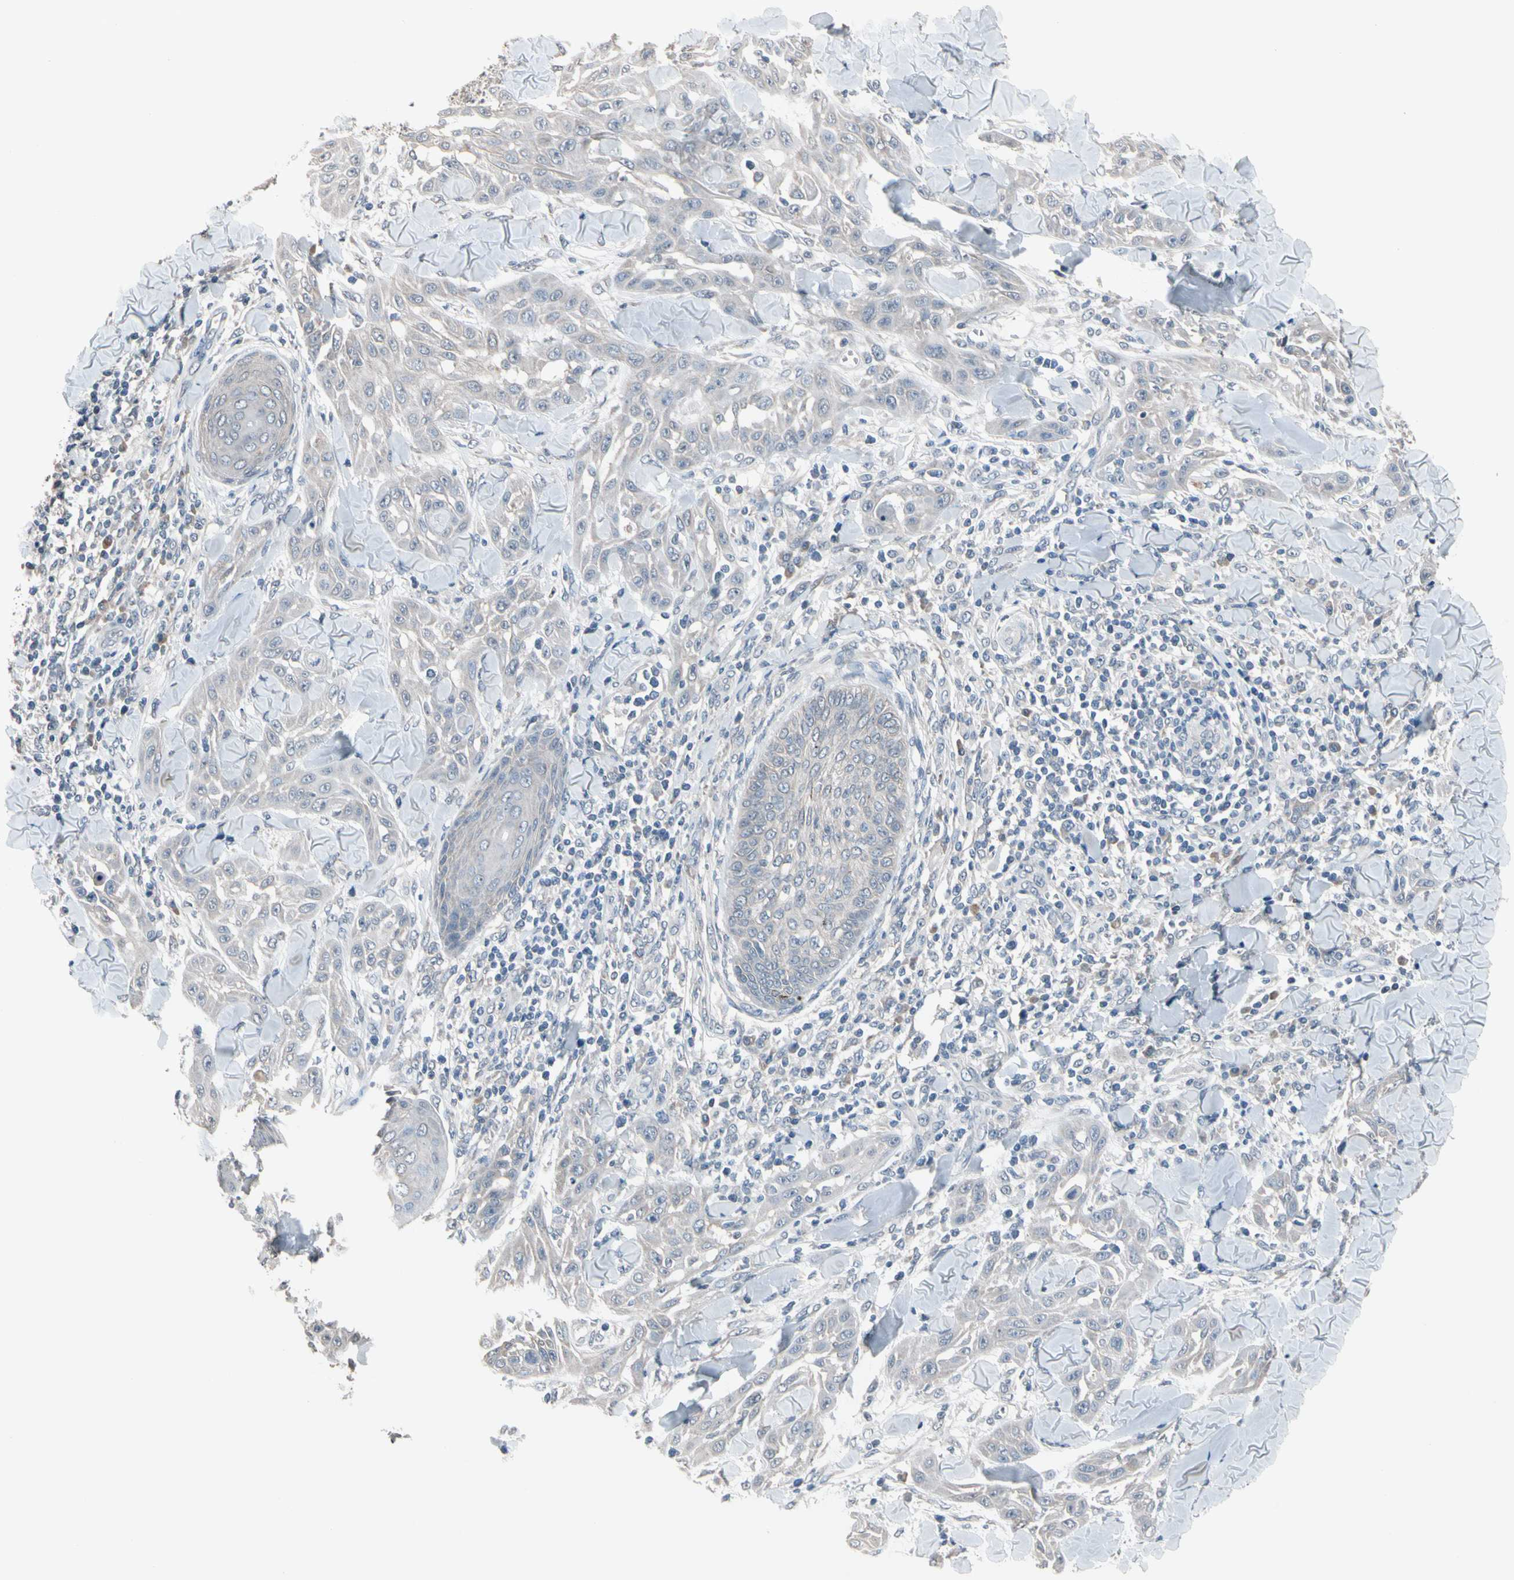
{"staining": {"intensity": "weak", "quantity": ">75%", "location": "cytoplasmic/membranous"}, "tissue": "skin cancer", "cell_type": "Tumor cells", "image_type": "cancer", "snomed": [{"axis": "morphology", "description": "Squamous cell carcinoma, NOS"}, {"axis": "topography", "description": "Skin"}], "caption": "Weak cytoplasmic/membranous protein staining is identified in approximately >75% of tumor cells in skin cancer. (Stains: DAB in brown, nuclei in blue, Microscopy: brightfield microscopy at high magnification).", "gene": "SV2A", "patient": {"sex": "male", "age": 24}}